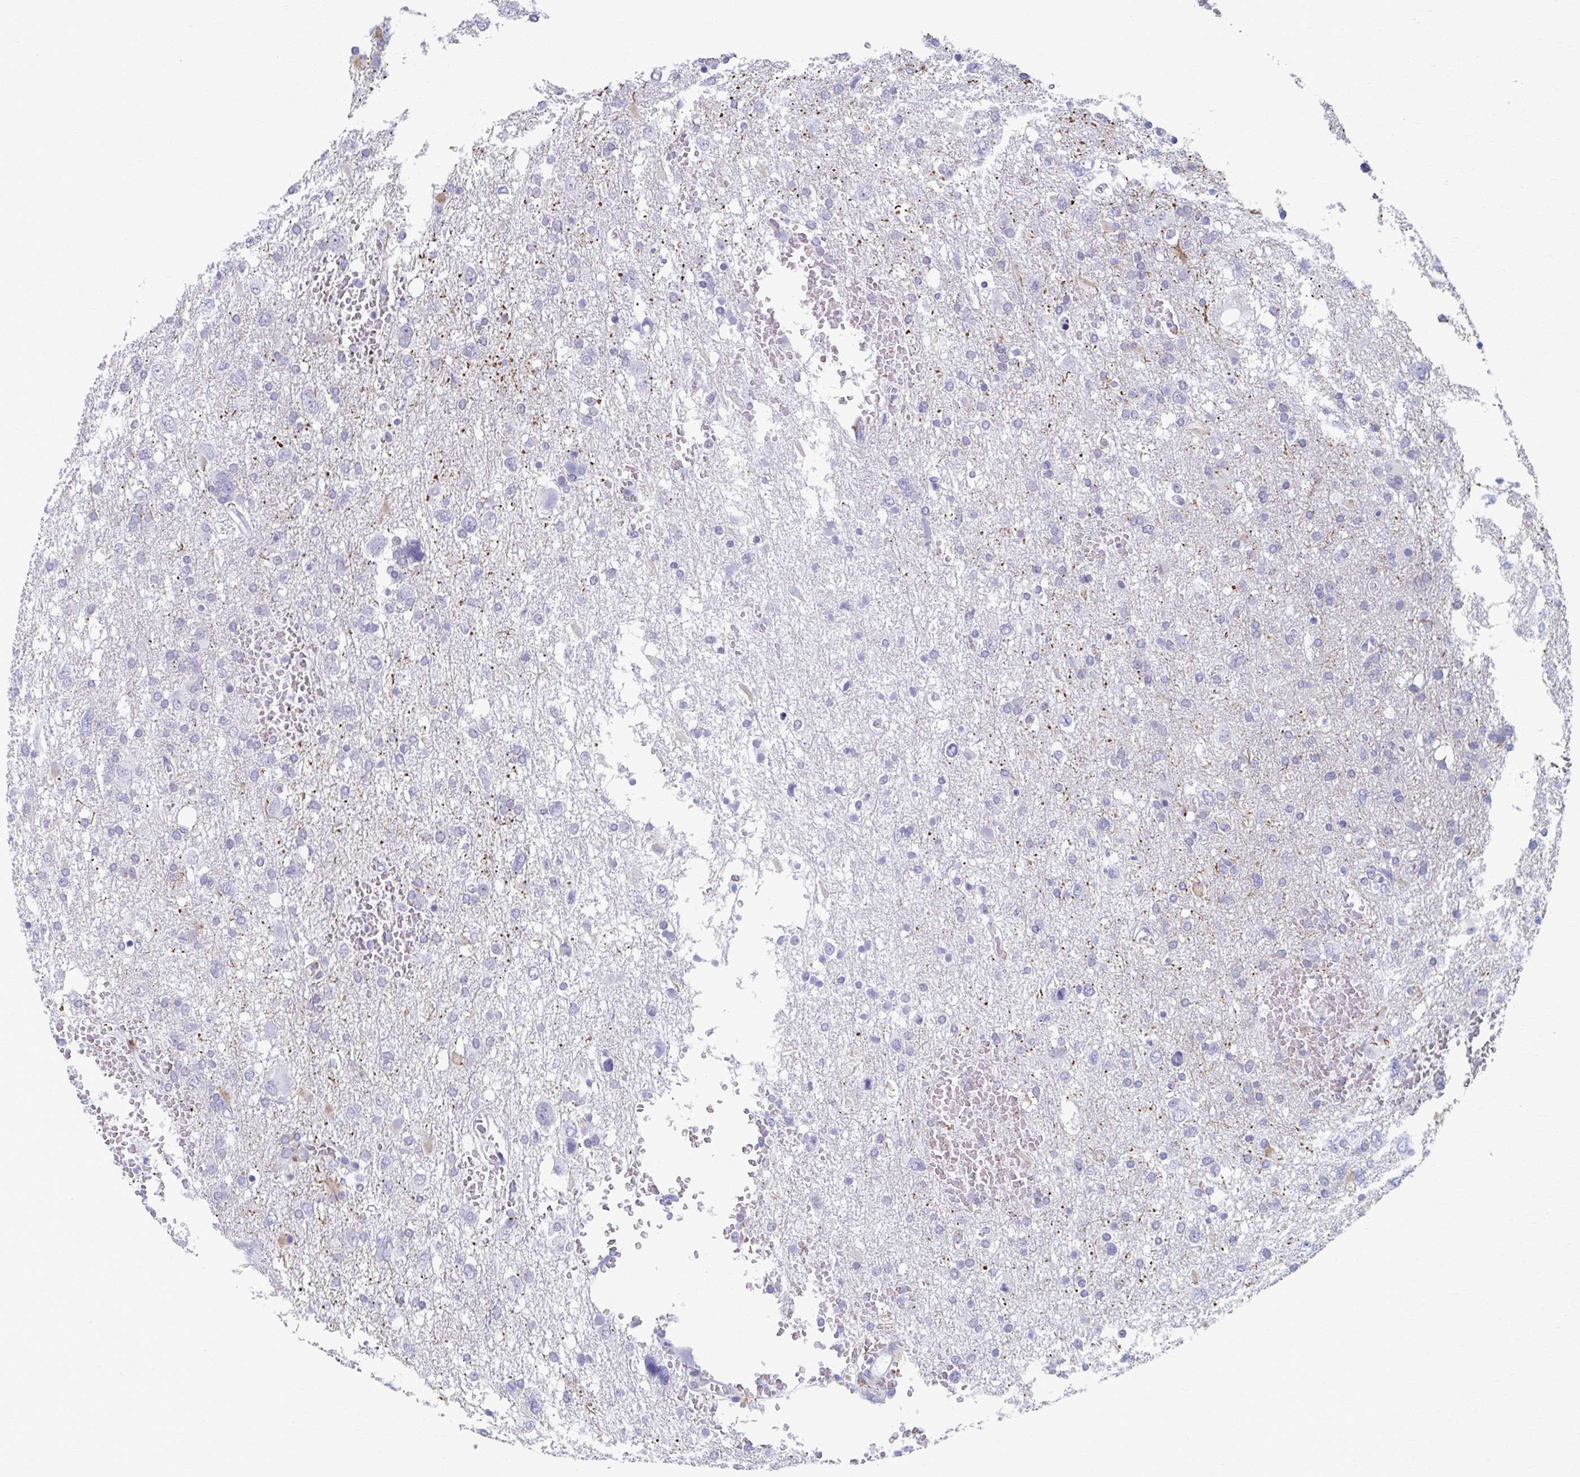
{"staining": {"intensity": "negative", "quantity": "none", "location": "none"}, "tissue": "glioma", "cell_type": "Tumor cells", "image_type": "cancer", "snomed": [{"axis": "morphology", "description": "Glioma, malignant, High grade"}, {"axis": "topography", "description": "Brain"}], "caption": "Human high-grade glioma (malignant) stained for a protein using immunohistochemistry reveals no staining in tumor cells.", "gene": "ABHD16B", "patient": {"sex": "male", "age": 61}}